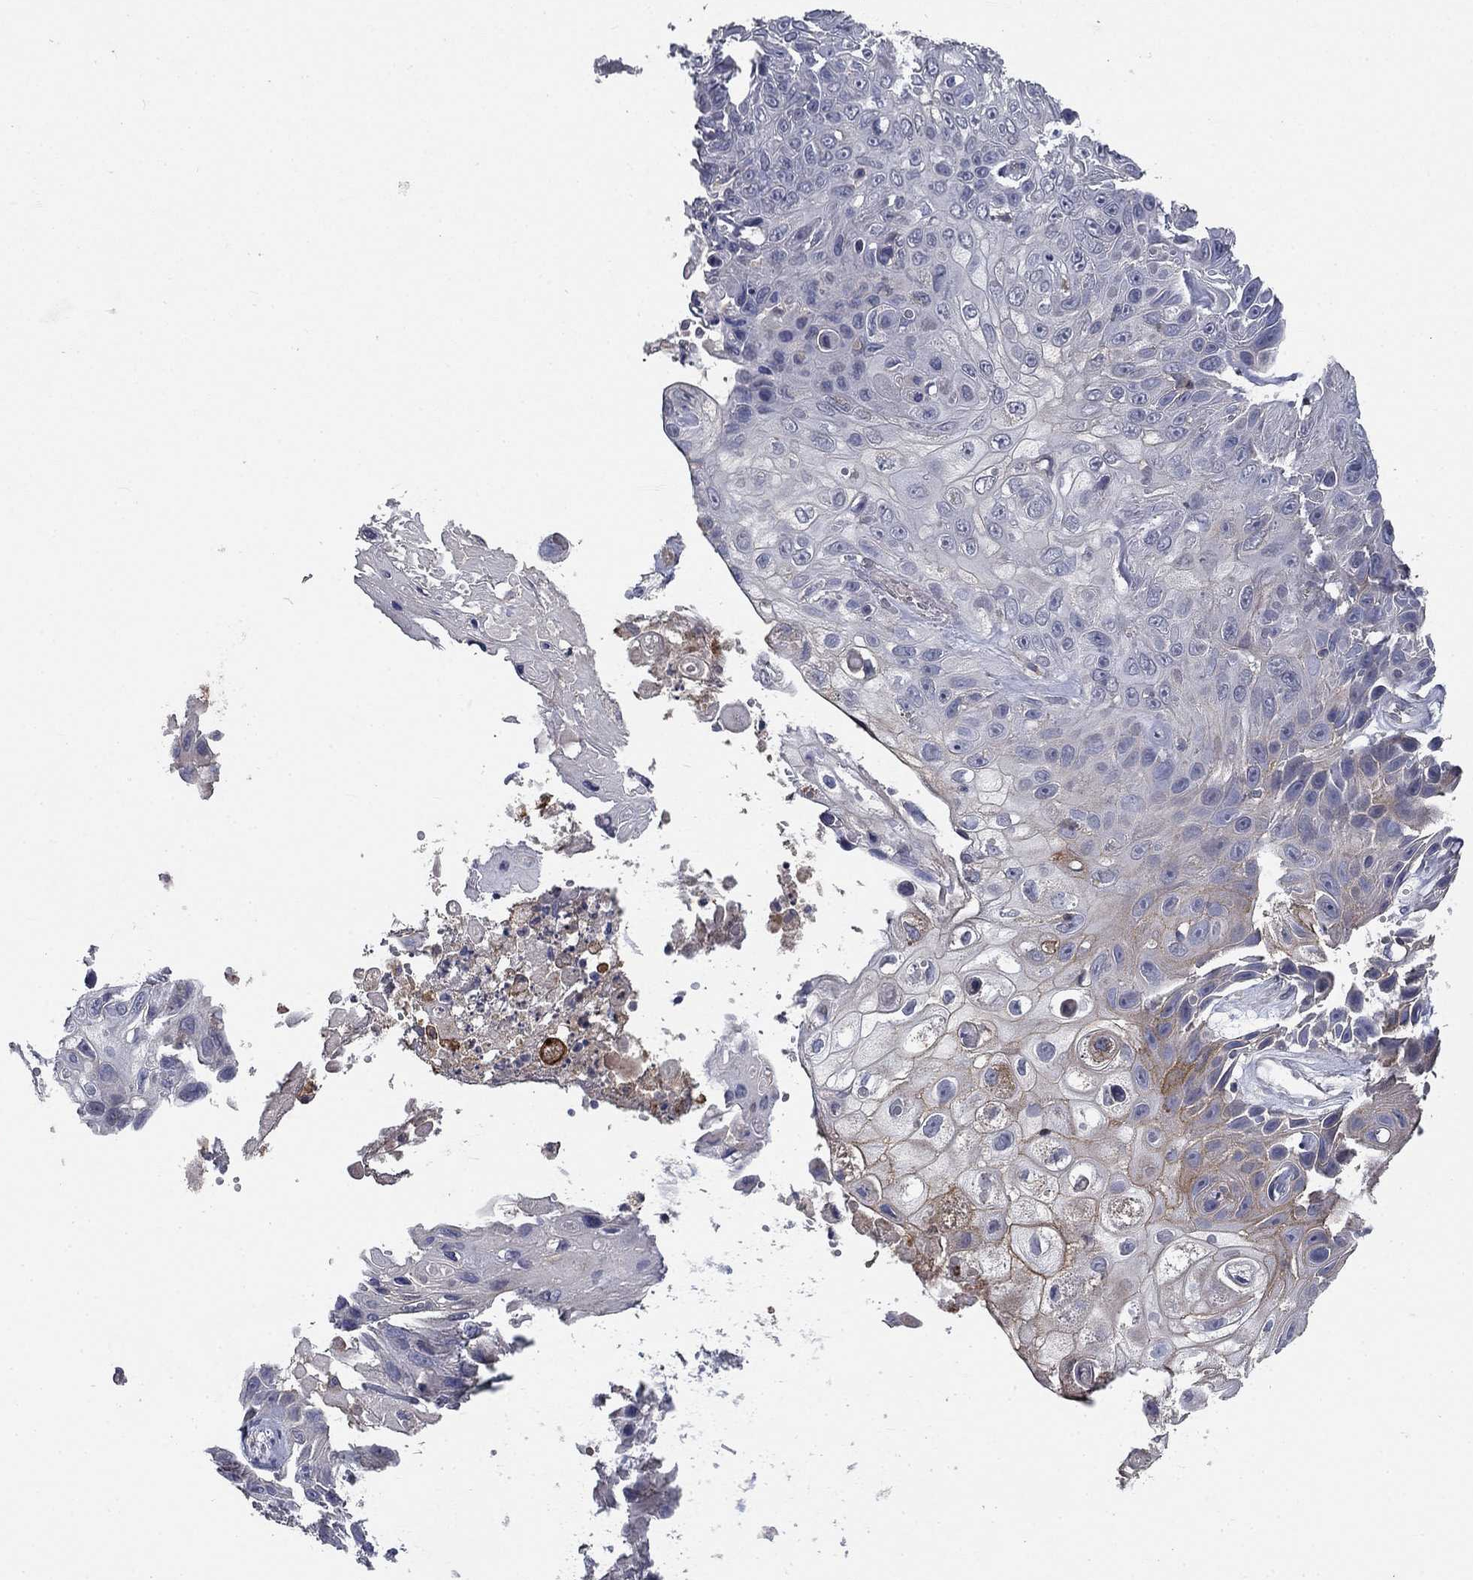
{"staining": {"intensity": "moderate", "quantity": "<25%", "location": "cytoplasmic/membranous"}, "tissue": "skin cancer", "cell_type": "Tumor cells", "image_type": "cancer", "snomed": [{"axis": "morphology", "description": "Squamous cell carcinoma, NOS"}, {"axis": "topography", "description": "Skin"}], "caption": "Skin cancer (squamous cell carcinoma) stained with IHC demonstrates moderate cytoplasmic/membranous positivity in about <25% of tumor cells.", "gene": "CD274", "patient": {"sex": "male", "age": 82}}